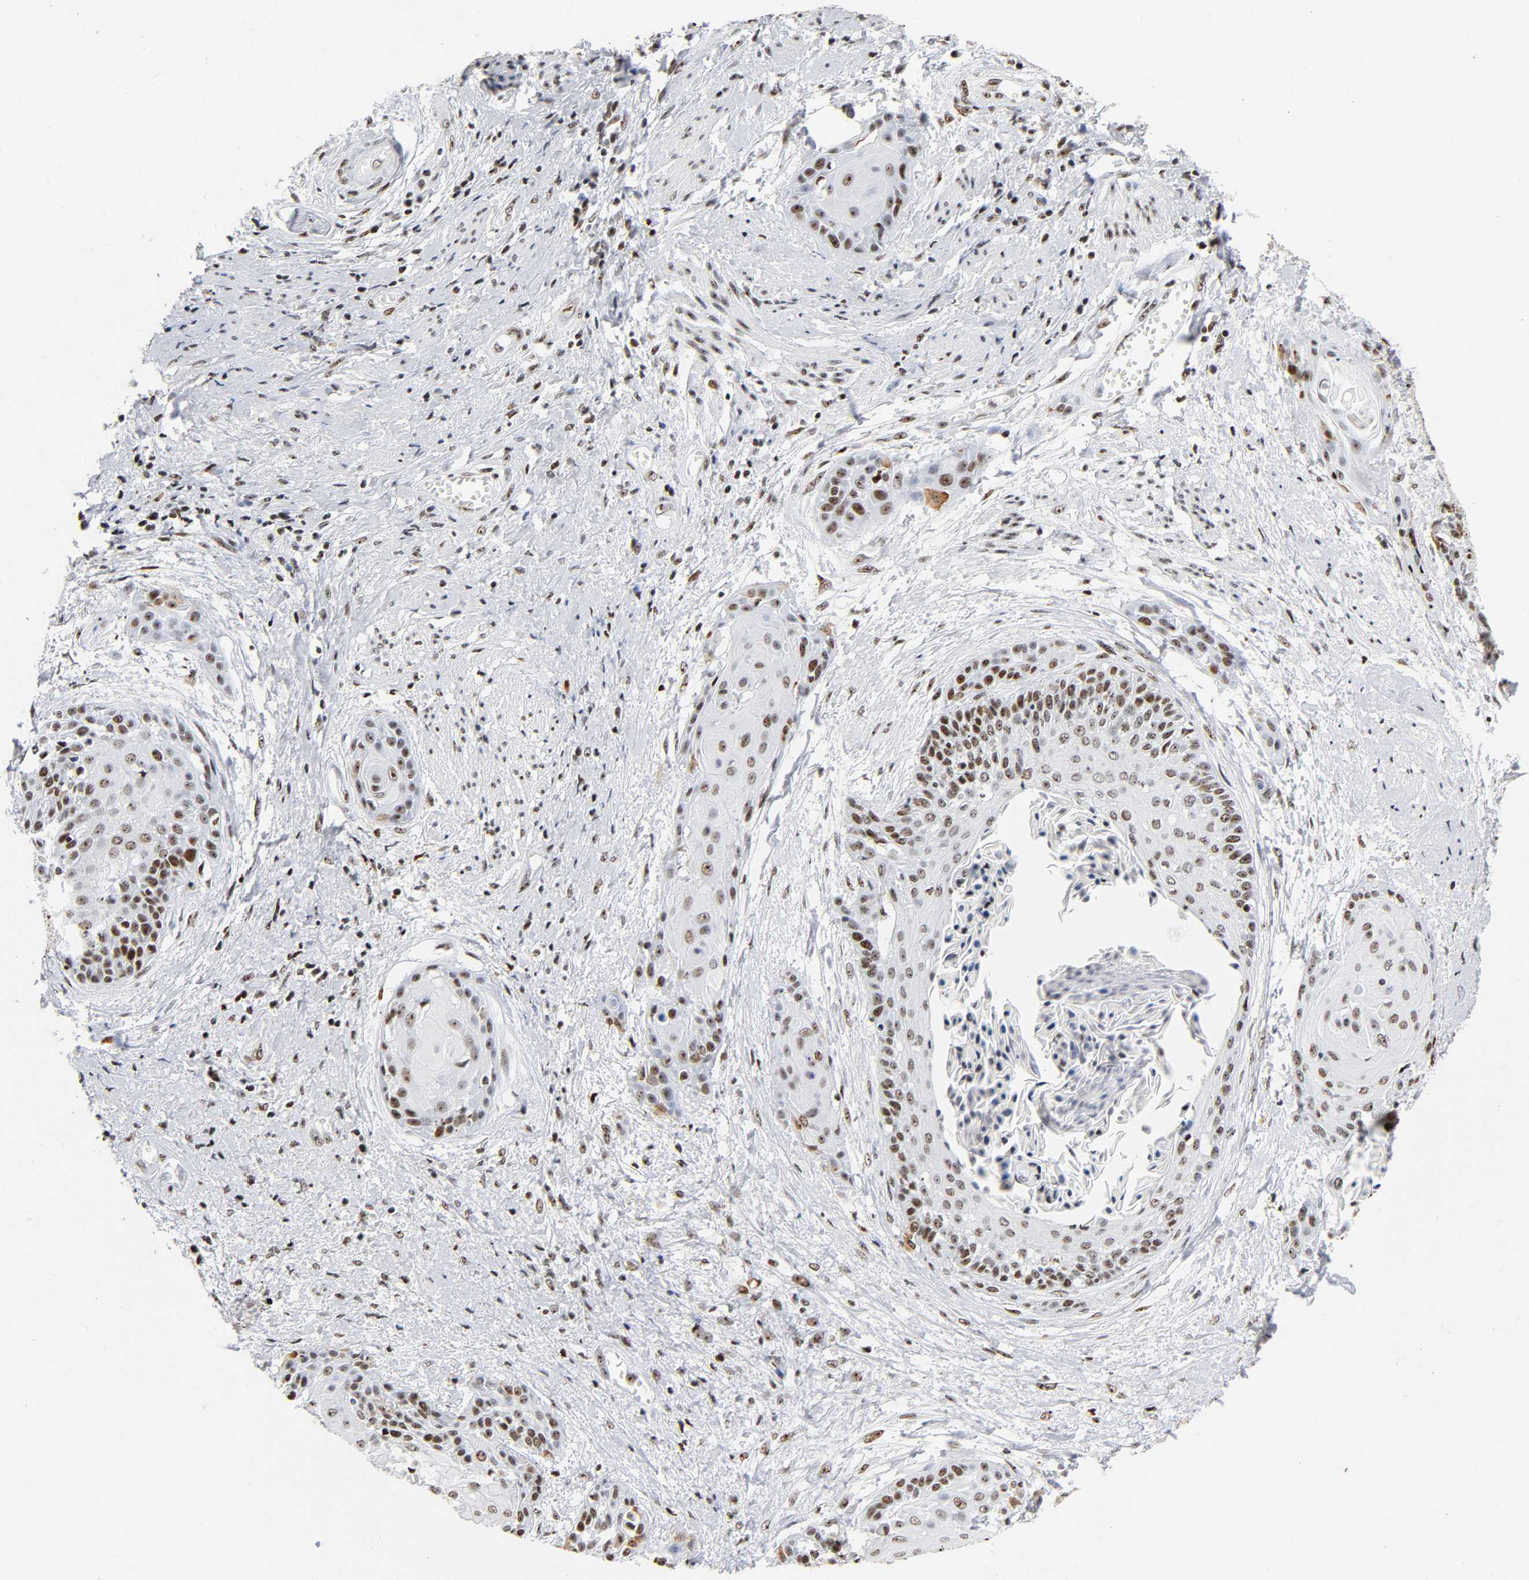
{"staining": {"intensity": "strong", "quantity": ">75%", "location": "nuclear"}, "tissue": "cervical cancer", "cell_type": "Tumor cells", "image_type": "cancer", "snomed": [{"axis": "morphology", "description": "Squamous cell carcinoma, NOS"}, {"axis": "topography", "description": "Cervix"}], "caption": "An immunohistochemistry (IHC) image of tumor tissue is shown. Protein staining in brown highlights strong nuclear positivity in cervical cancer within tumor cells.", "gene": "UBTF", "patient": {"sex": "female", "age": 57}}